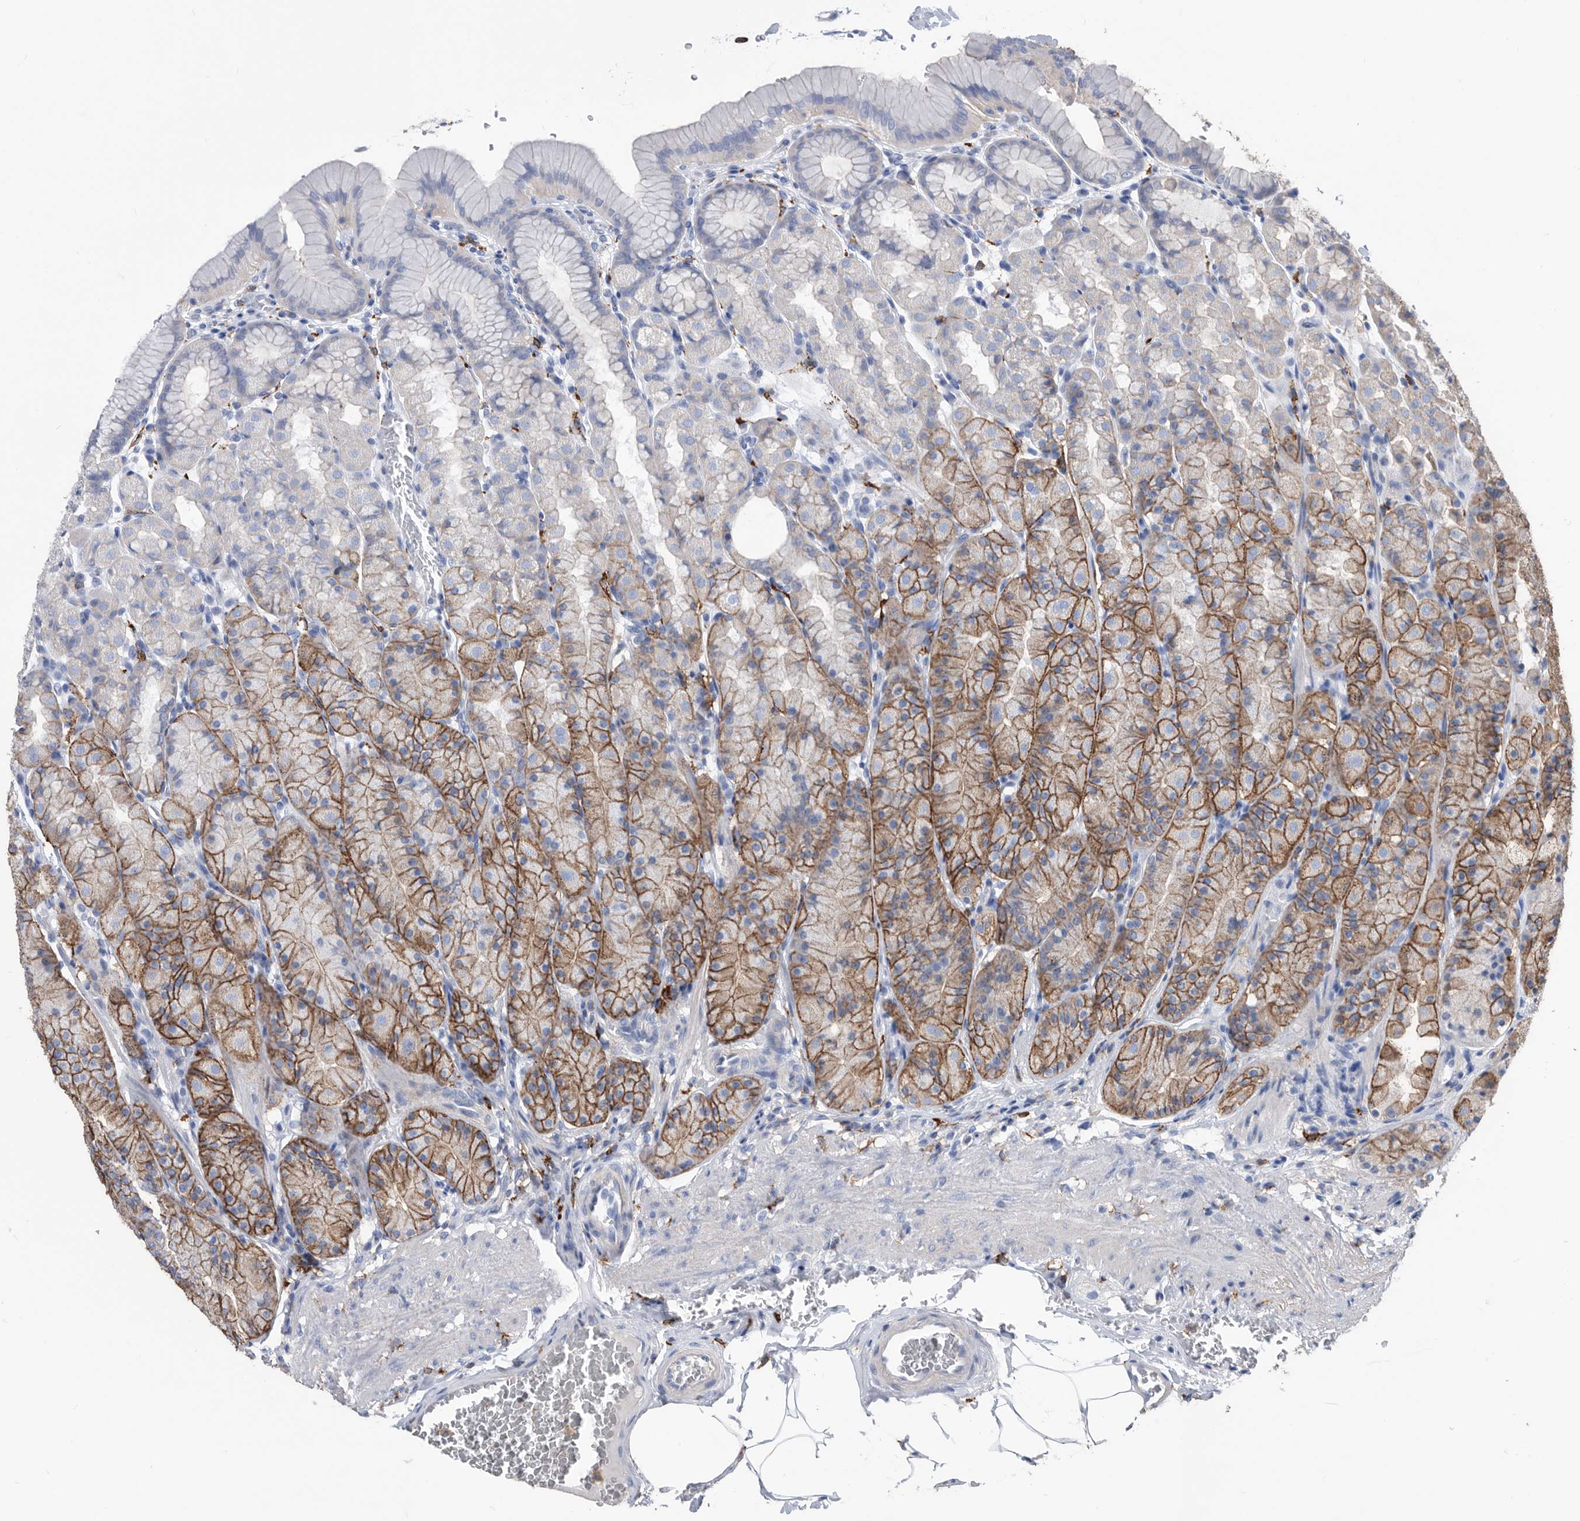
{"staining": {"intensity": "moderate", "quantity": "25%-75%", "location": "cytoplasmic/membranous"}, "tissue": "stomach", "cell_type": "Glandular cells", "image_type": "normal", "snomed": [{"axis": "morphology", "description": "Normal tissue, NOS"}, {"axis": "topography", "description": "Stomach"}], "caption": "Unremarkable stomach reveals moderate cytoplasmic/membranous expression in approximately 25%-75% of glandular cells (DAB = brown stain, brightfield microscopy at high magnification)..", "gene": "MS4A4A", "patient": {"sex": "male", "age": 42}}